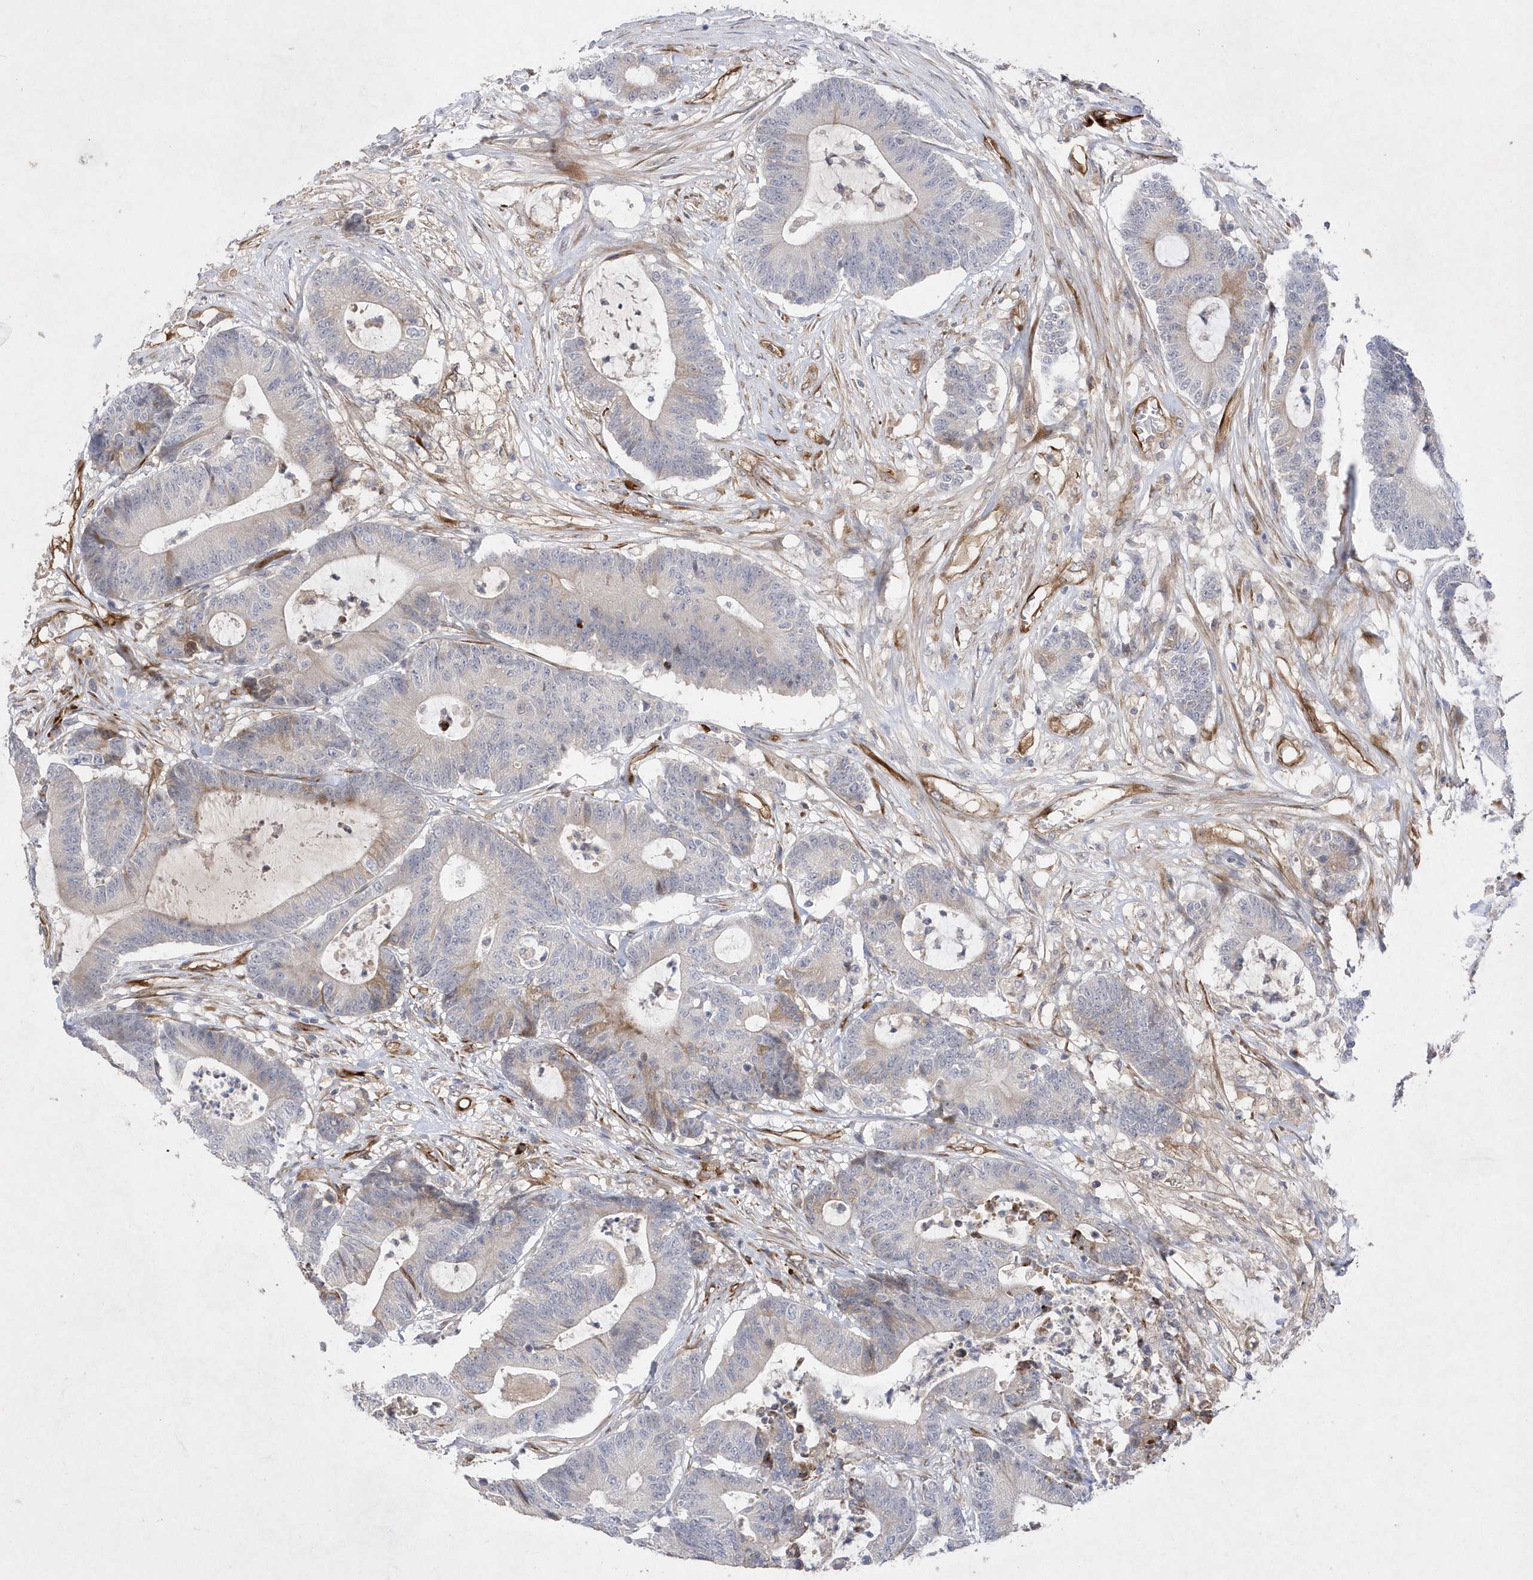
{"staining": {"intensity": "negative", "quantity": "none", "location": "none"}, "tissue": "colorectal cancer", "cell_type": "Tumor cells", "image_type": "cancer", "snomed": [{"axis": "morphology", "description": "Adenocarcinoma, NOS"}, {"axis": "topography", "description": "Colon"}], "caption": "The image shows no staining of tumor cells in adenocarcinoma (colorectal).", "gene": "TMEM132B", "patient": {"sex": "female", "age": 84}}